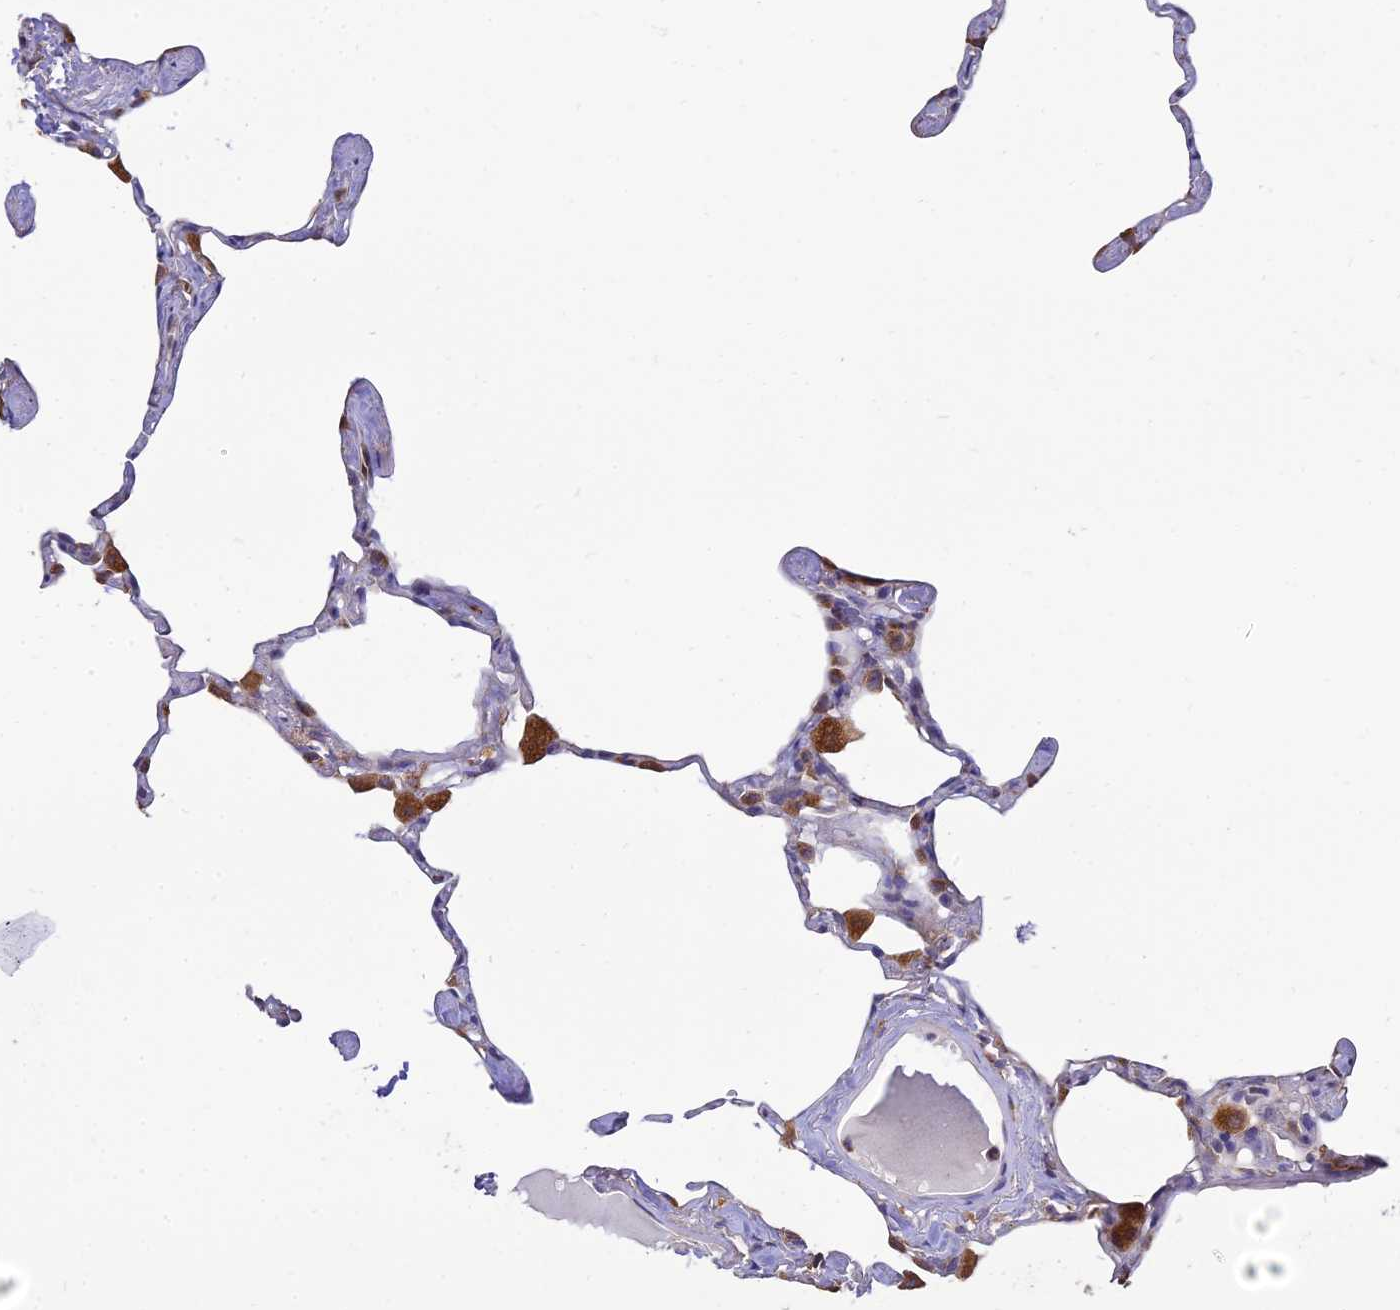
{"staining": {"intensity": "negative", "quantity": "none", "location": "none"}, "tissue": "lung", "cell_type": "Alveolar cells", "image_type": "normal", "snomed": [{"axis": "morphology", "description": "Normal tissue, NOS"}, {"axis": "topography", "description": "Lung"}], "caption": "A high-resolution image shows IHC staining of unremarkable lung, which shows no significant expression in alveolar cells.", "gene": "ARL8A", "patient": {"sex": "male", "age": 65}}